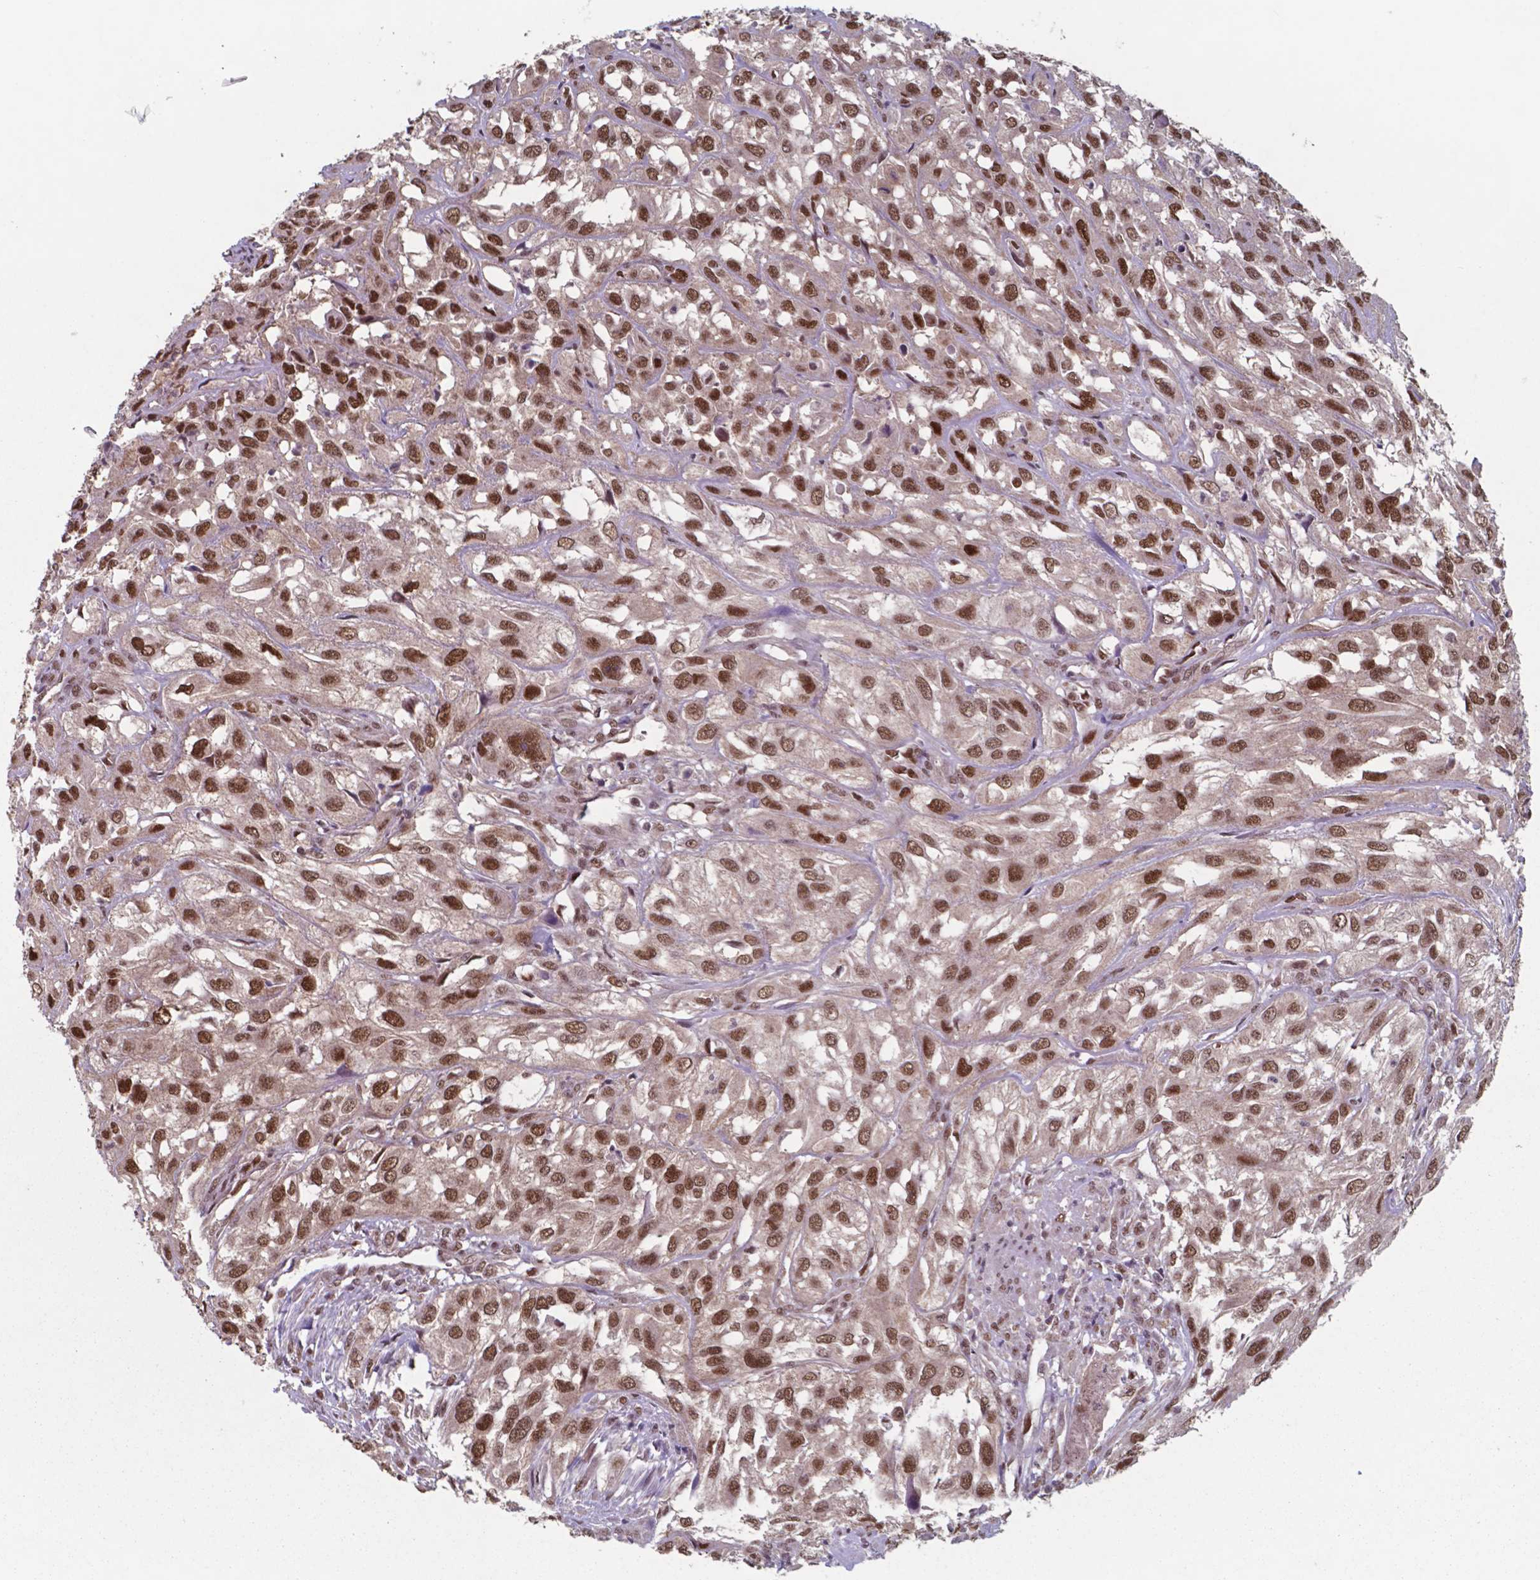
{"staining": {"intensity": "moderate", "quantity": ">75%", "location": "nuclear"}, "tissue": "urothelial cancer", "cell_type": "Tumor cells", "image_type": "cancer", "snomed": [{"axis": "morphology", "description": "Urothelial carcinoma, High grade"}, {"axis": "topography", "description": "Urinary bladder"}], "caption": "Immunohistochemical staining of human urothelial cancer shows moderate nuclear protein staining in approximately >75% of tumor cells. (Stains: DAB (3,3'-diaminobenzidine) in brown, nuclei in blue, Microscopy: brightfield microscopy at high magnification).", "gene": "UBA1", "patient": {"sex": "male", "age": 67}}